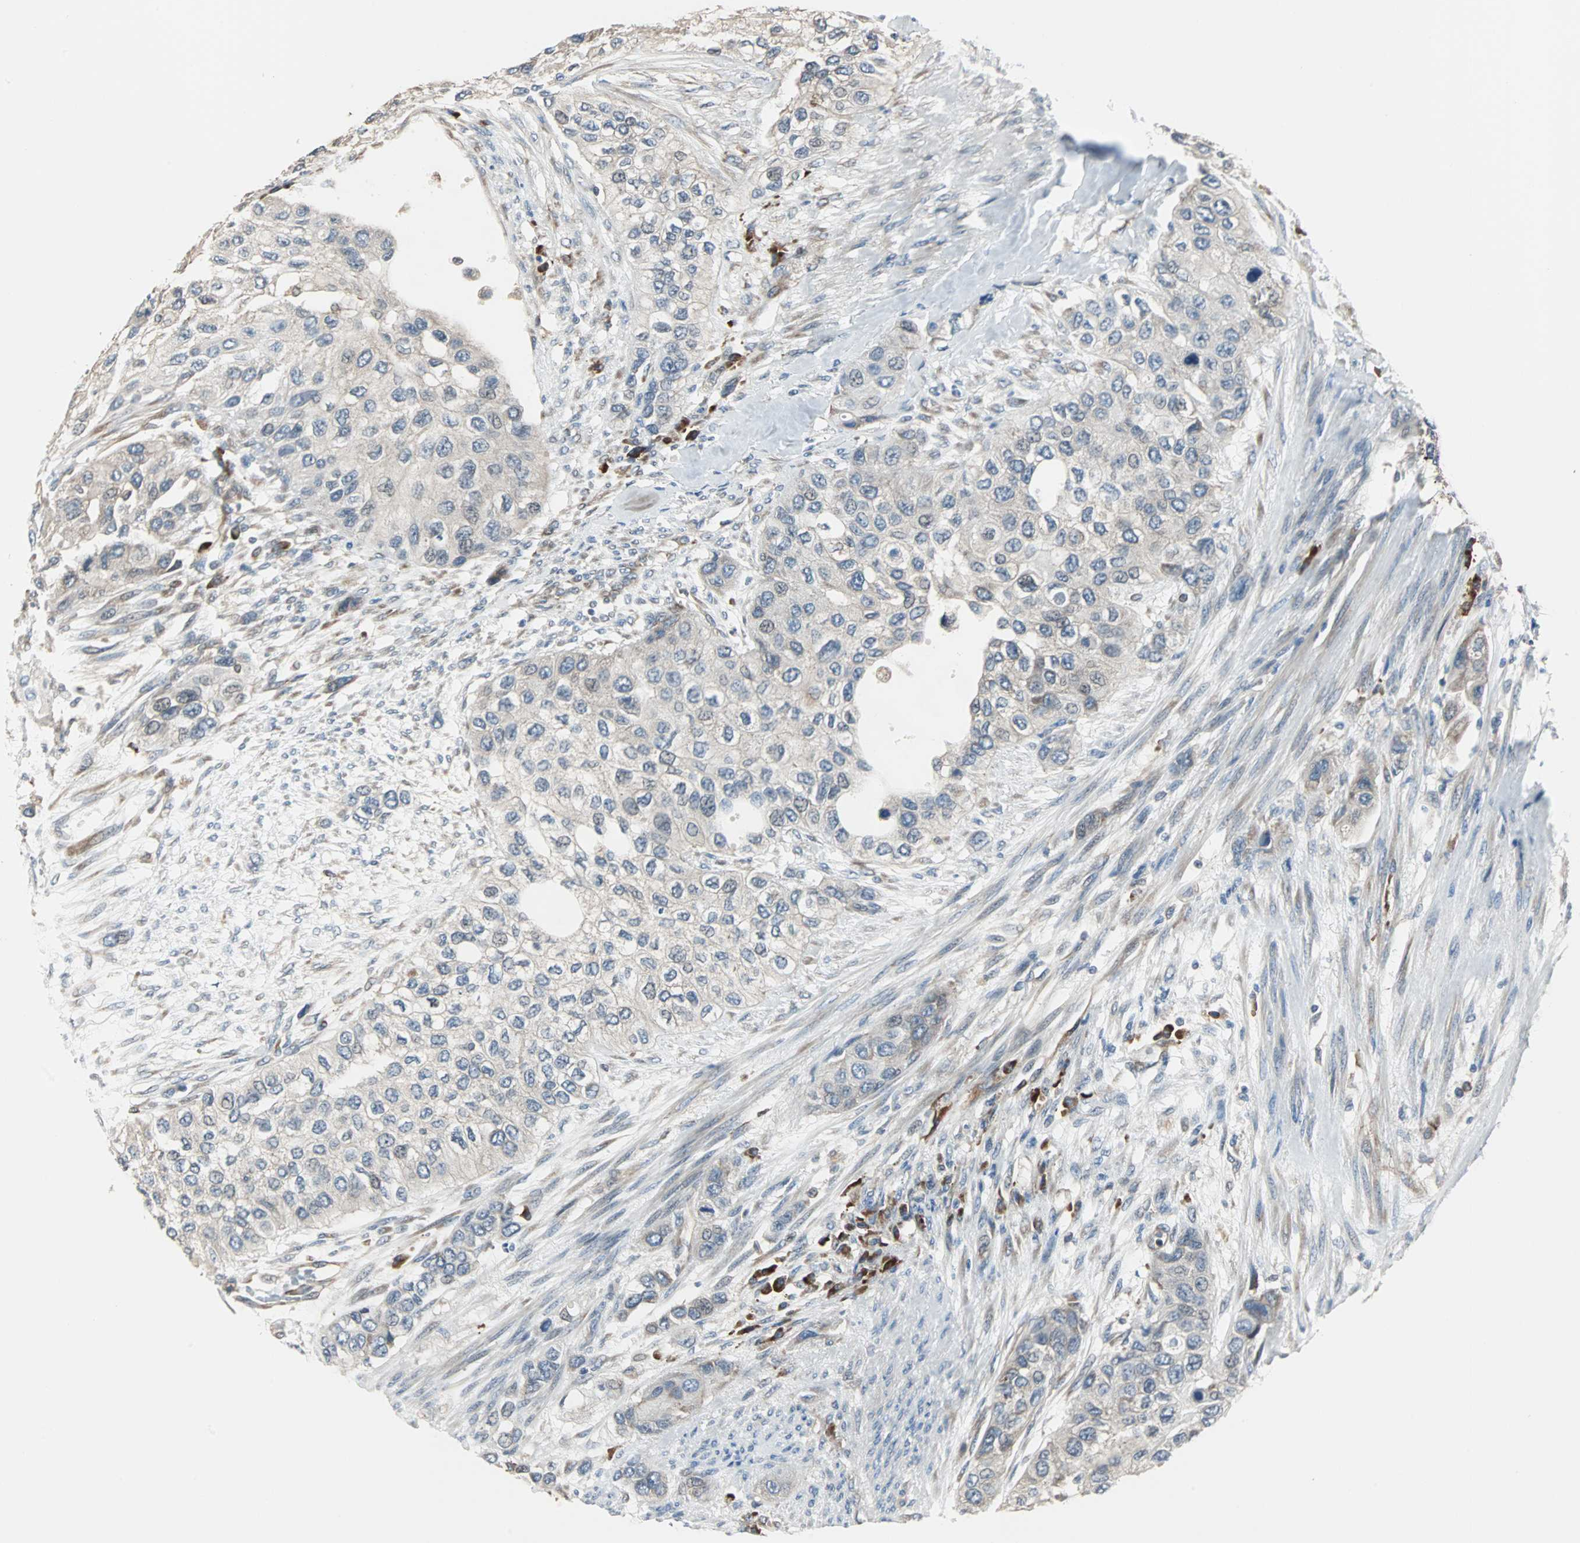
{"staining": {"intensity": "negative", "quantity": "none", "location": "none"}, "tissue": "urothelial cancer", "cell_type": "Tumor cells", "image_type": "cancer", "snomed": [{"axis": "morphology", "description": "Urothelial carcinoma, High grade"}, {"axis": "topography", "description": "Urinary bladder"}], "caption": "A photomicrograph of urothelial cancer stained for a protein reveals no brown staining in tumor cells. Nuclei are stained in blue.", "gene": "CHP1", "patient": {"sex": "female", "age": 56}}